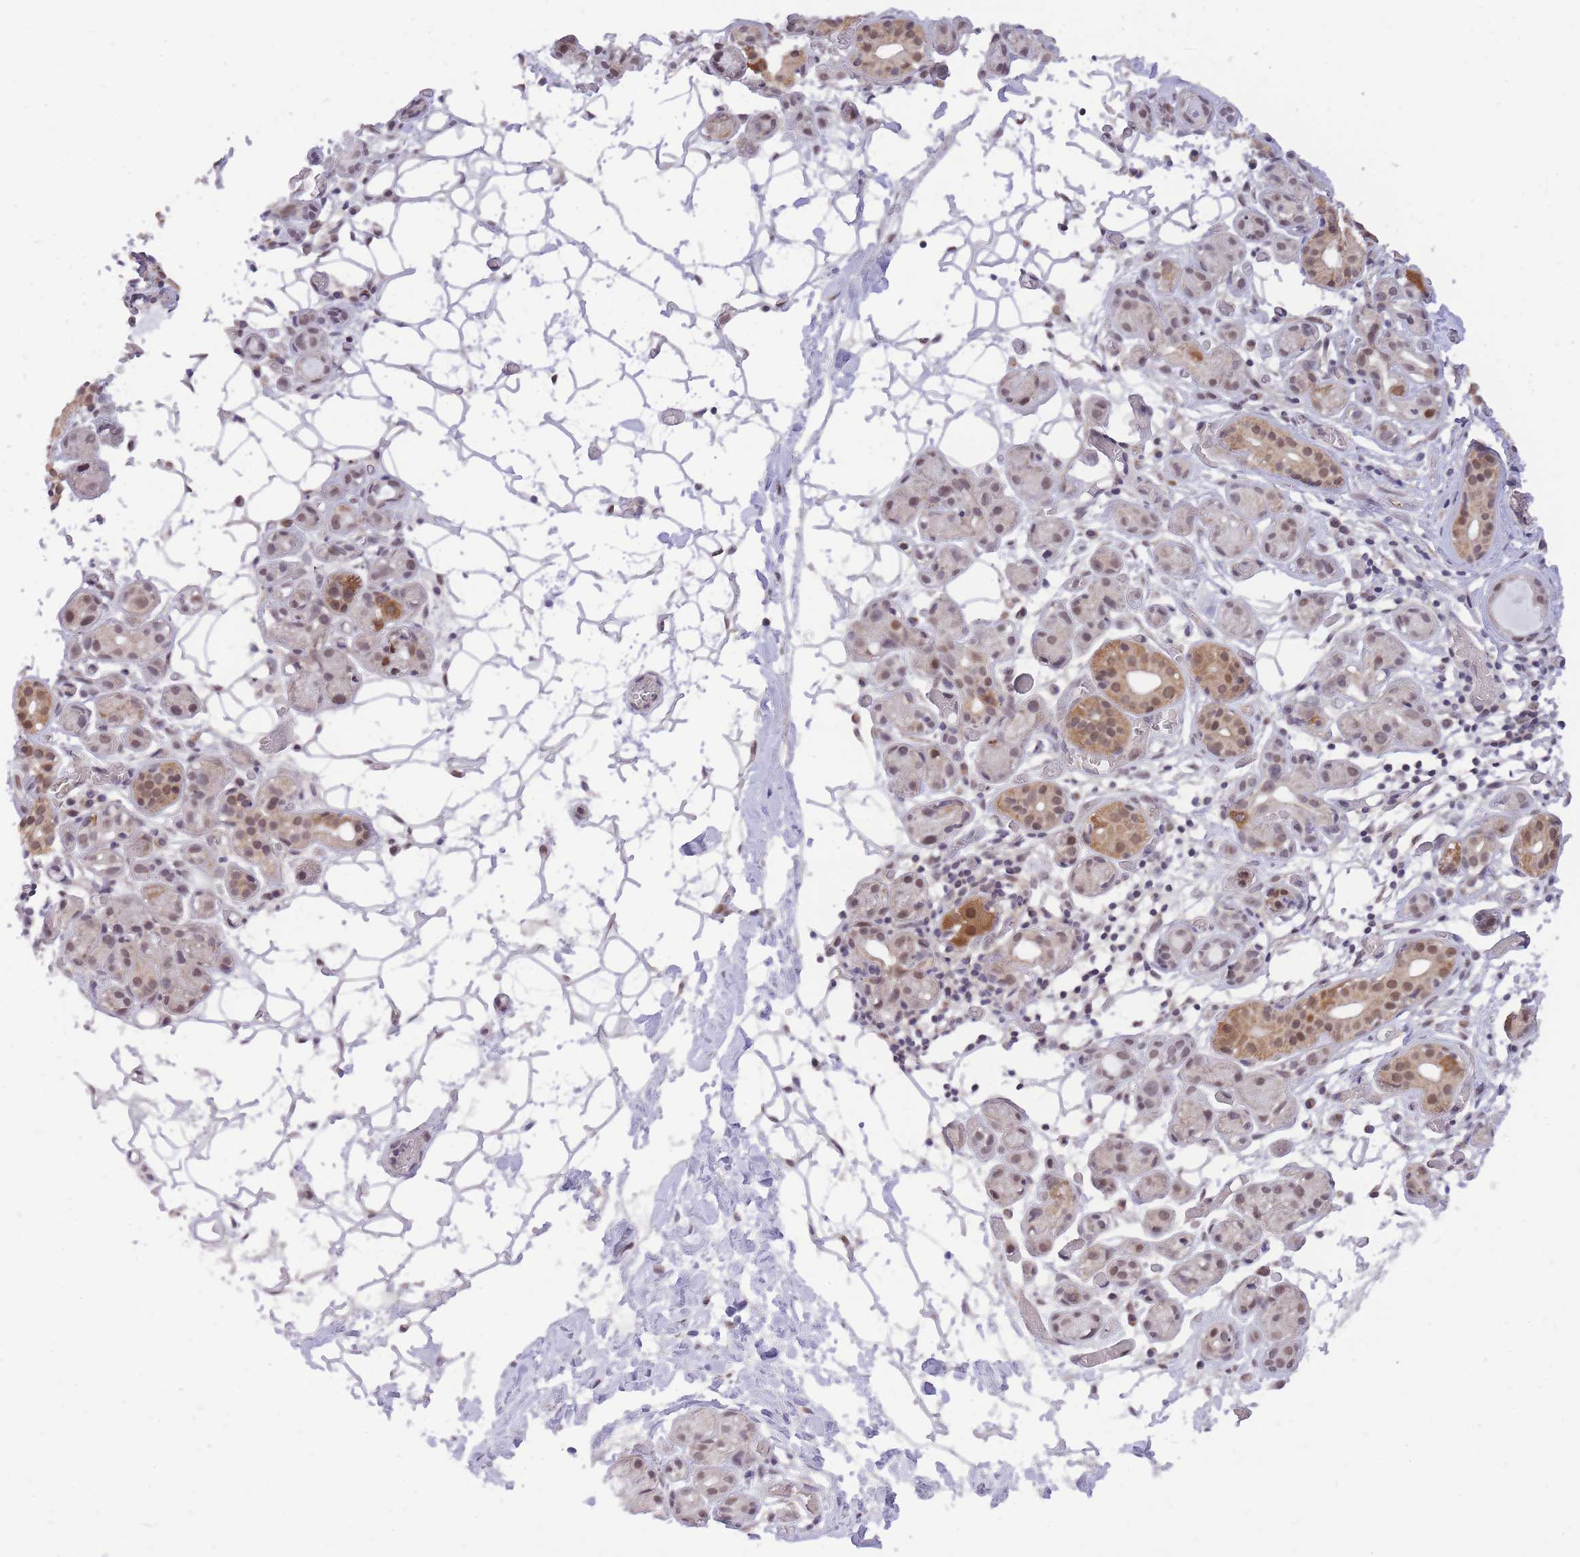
{"staining": {"intensity": "strong", "quantity": "<25%", "location": "cytoplasmic/membranous,nuclear"}, "tissue": "salivary gland", "cell_type": "Glandular cells", "image_type": "normal", "snomed": [{"axis": "morphology", "description": "Normal tissue, NOS"}, {"axis": "topography", "description": "Salivary gland"}], "caption": "The image shows immunohistochemical staining of unremarkable salivary gland. There is strong cytoplasmic/membranous,nuclear expression is appreciated in approximately <25% of glandular cells.", "gene": "MINDY2", "patient": {"sex": "male", "age": 82}}